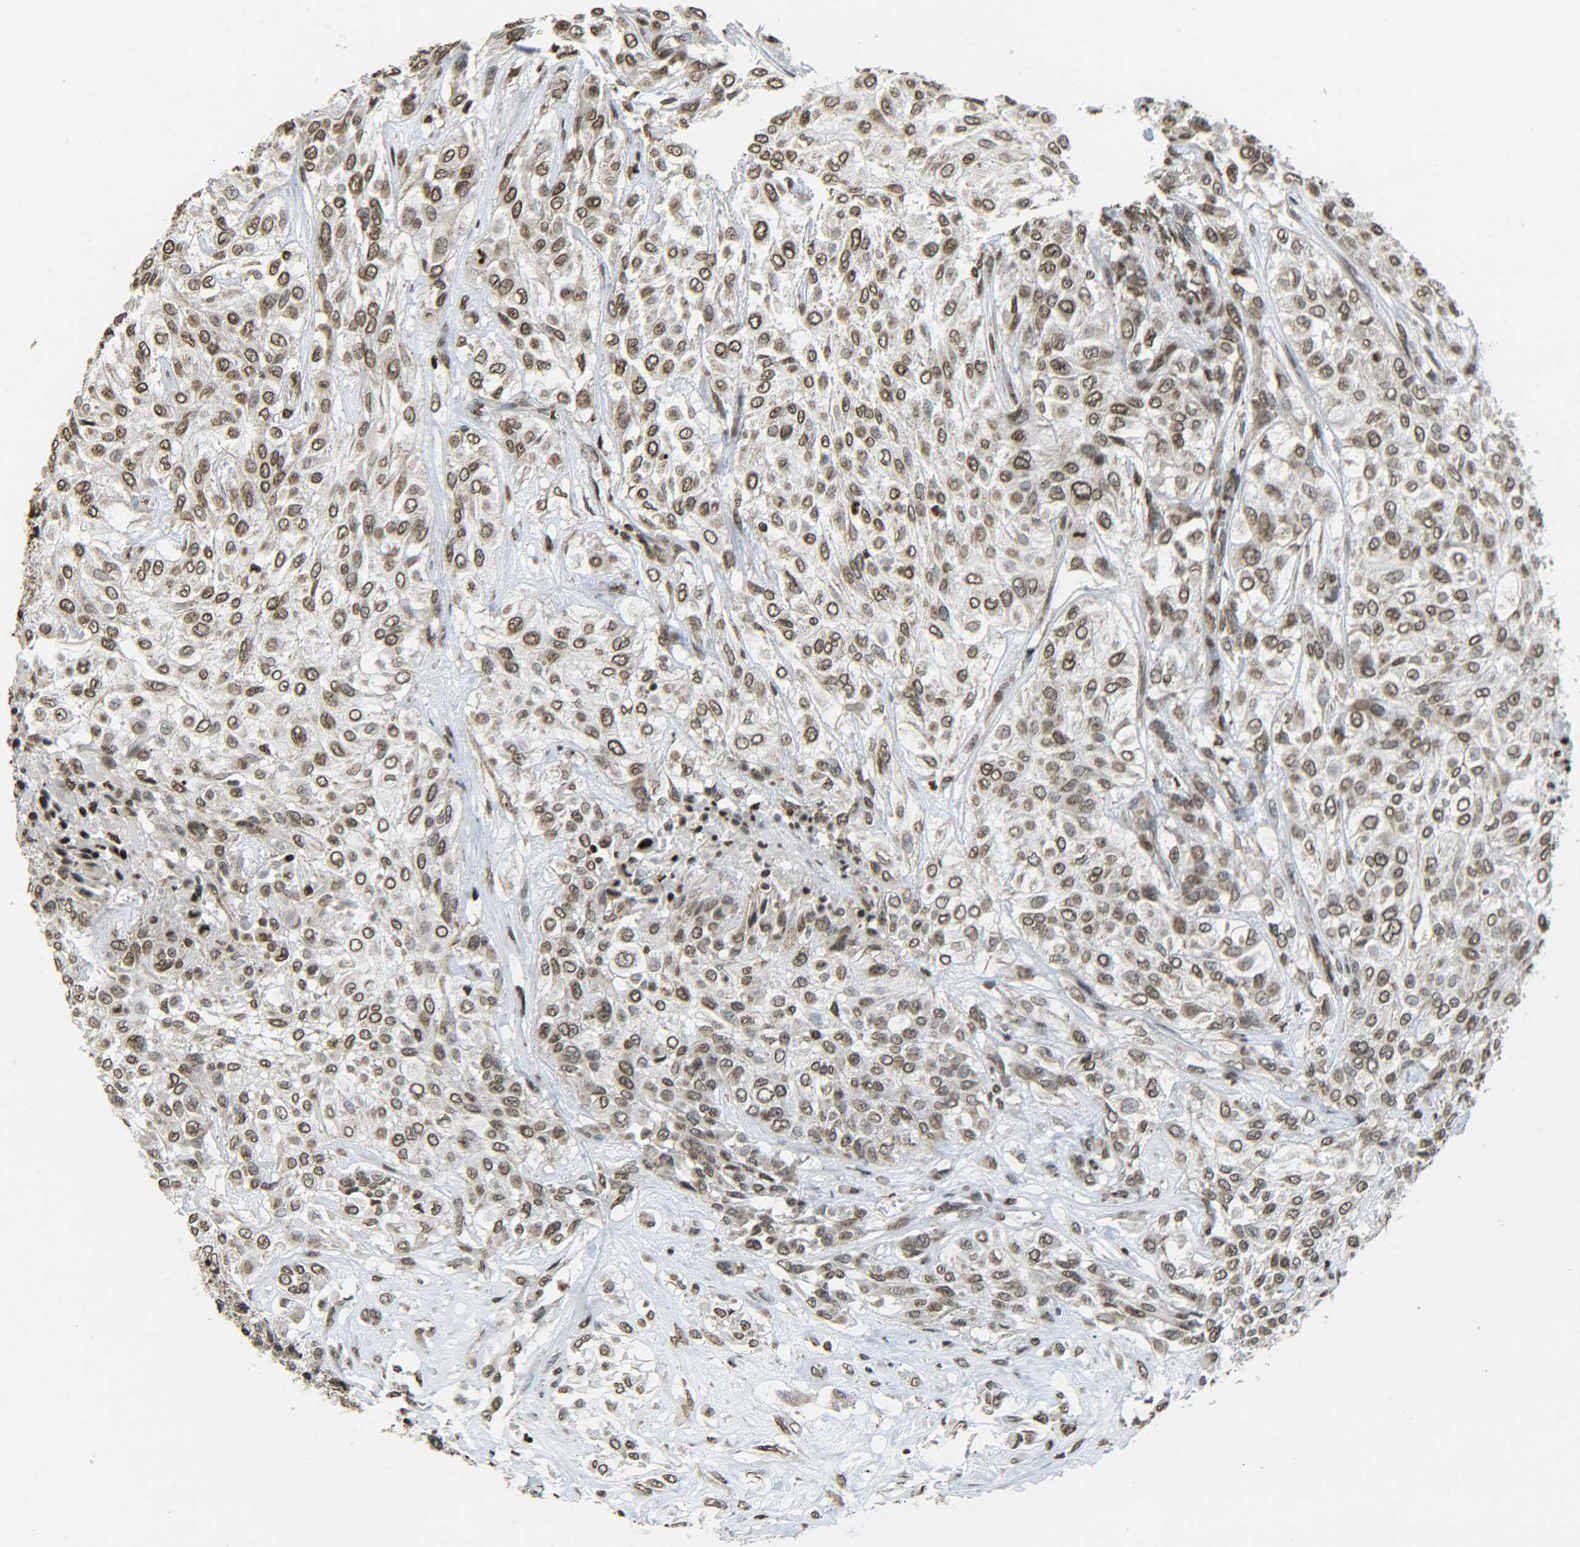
{"staining": {"intensity": "moderate", "quantity": ">75%", "location": "nuclear"}, "tissue": "urothelial cancer", "cell_type": "Tumor cells", "image_type": "cancer", "snomed": [{"axis": "morphology", "description": "Urothelial carcinoma, High grade"}, {"axis": "topography", "description": "Urinary bladder"}], "caption": "Urothelial carcinoma (high-grade) was stained to show a protein in brown. There is medium levels of moderate nuclear positivity in approximately >75% of tumor cells. (Stains: DAB in brown, nuclei in blue, Microscopy: brightfield microscopy at high magnification).", "gene": "NEUROG2", "patient": {"sex": "male", "age": 57}}